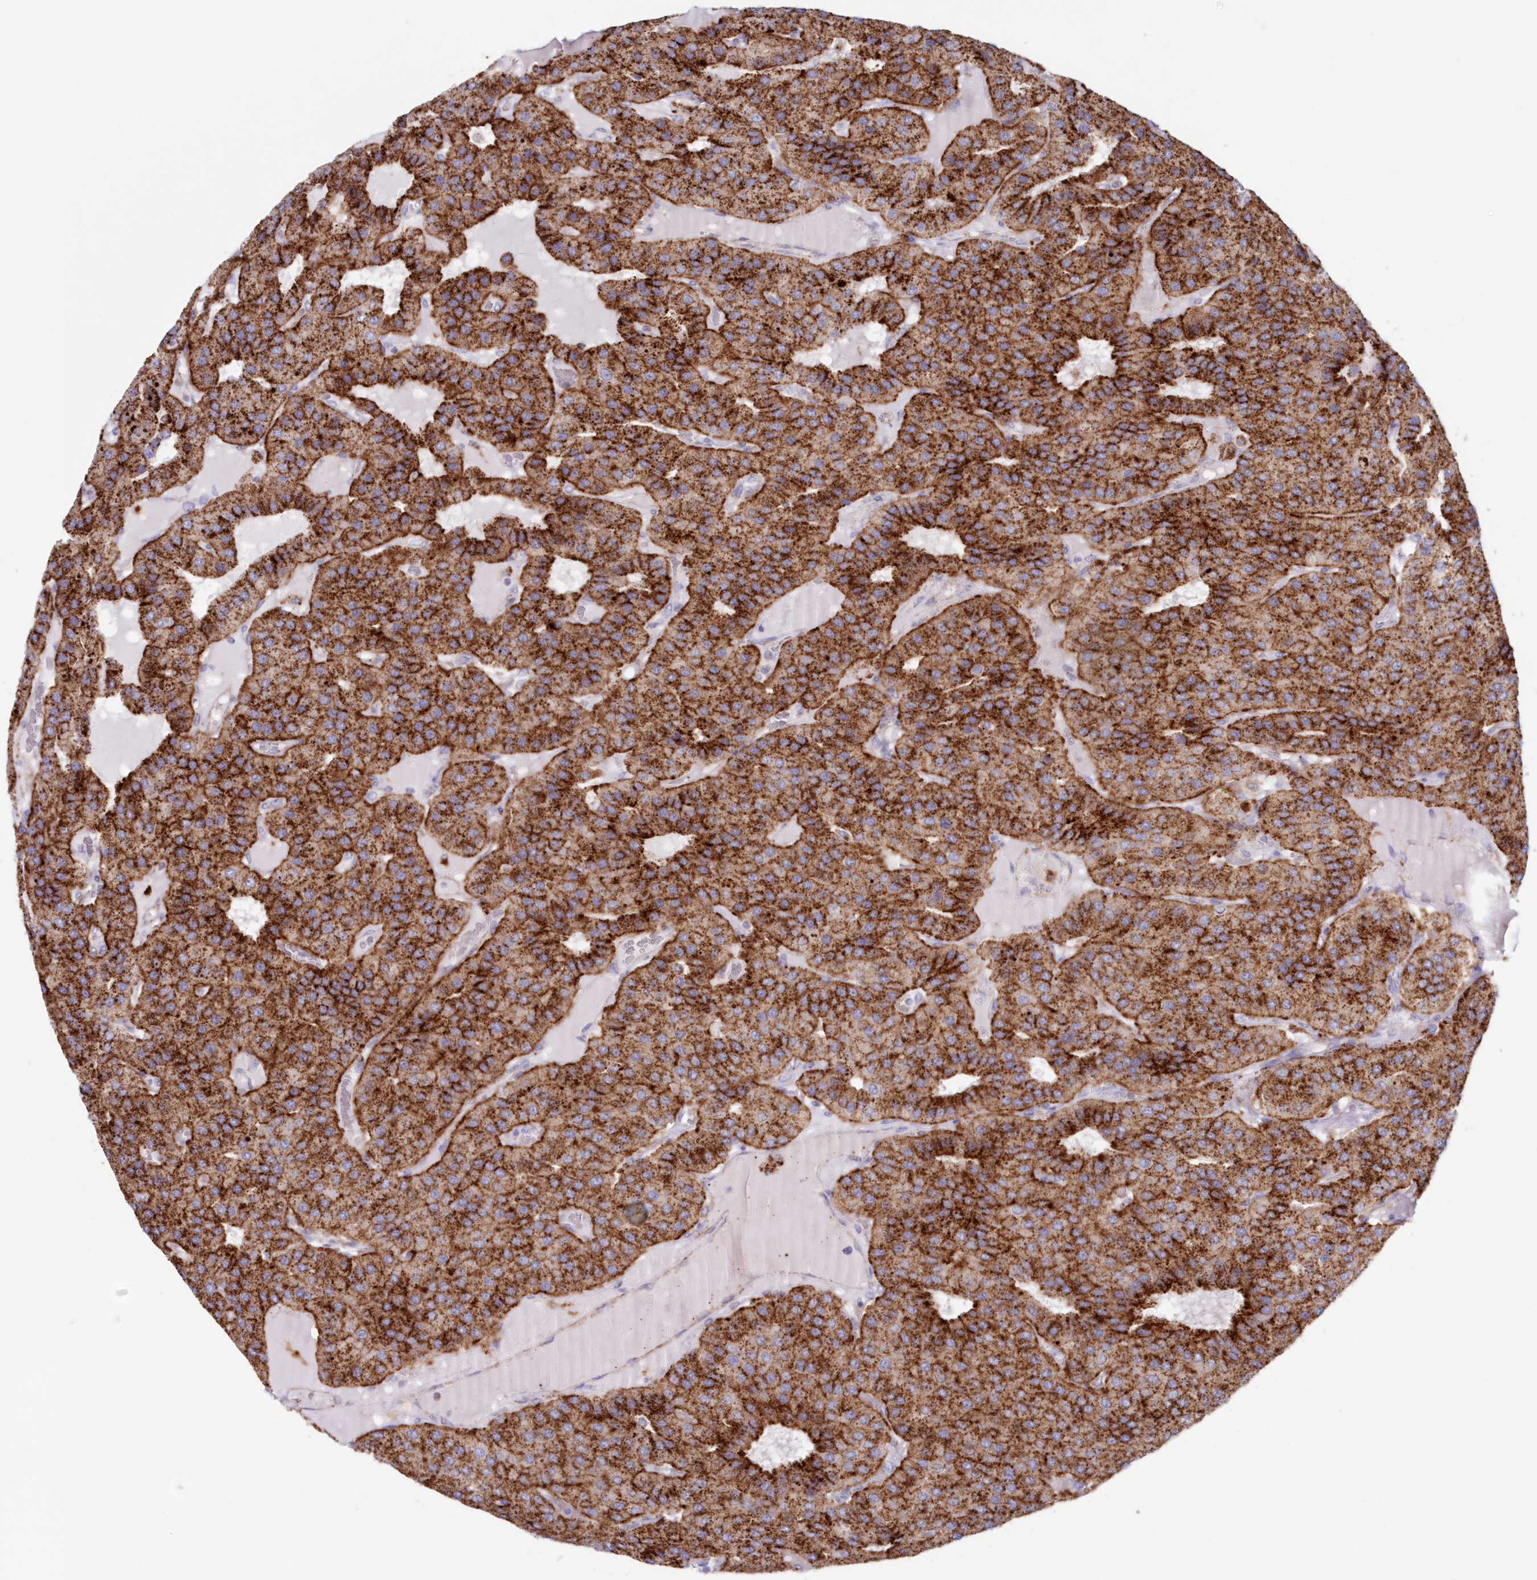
{"staining": {"intensity": "strong", "quantity": ">75%", "location": "cytoplasmic/membranous"}, "tissue": "parathyroid gland", "cell_type": "Glandular cells", "image_type": "normal", "snomed": [{"axis": "morphology", "description": "Normal tissue, NOS"}, {"axis": "morphology", "description": "Adenoma, NOS"}, {"axis": "topography", "description": "Parathyroid gland"}], "caption": "DAB immunohistochemical staining of benign parathyroid gland displays strong cytoplasmic/membranous protein expression in about >75% of glandular cells.", "gene": "TPP1", "patient": {"sex": "female", "age": 86}}